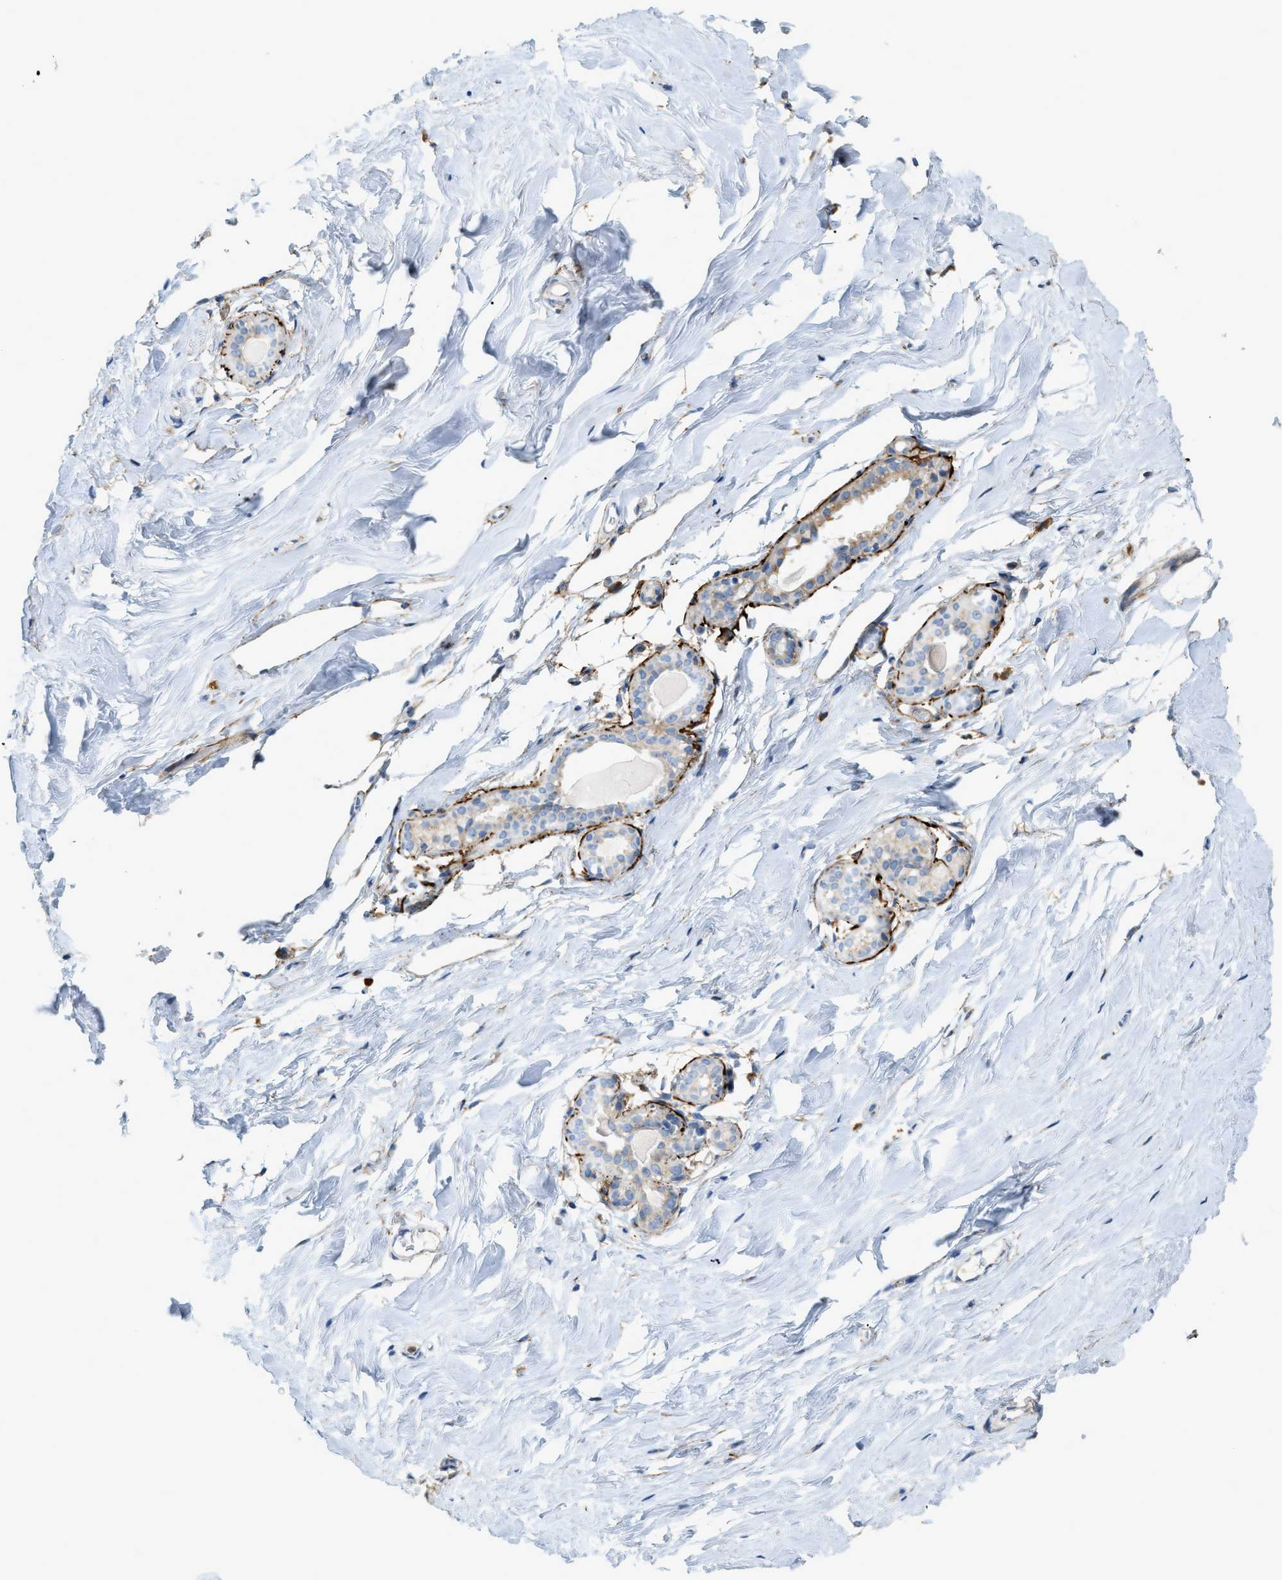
{"staining": {"intensity": "negative", "quantity": "none", "location": "none"}, "tissue": "breast", "cell_type": "Adipocytes", "image_type": "normal", "snomed": [{"axis": "morphology", "description": "Normal tissue, NOS"}, {"axis": "topography", "description": "Breast"}], "caption": "A high-resolution micrograph shows immunohistochemistry (IHC) staining of unremarkable breast, which displays no significant staining in adipocytes.", "gene": "LMBRD1", "patient": {"sex": "female", "age": 62}}